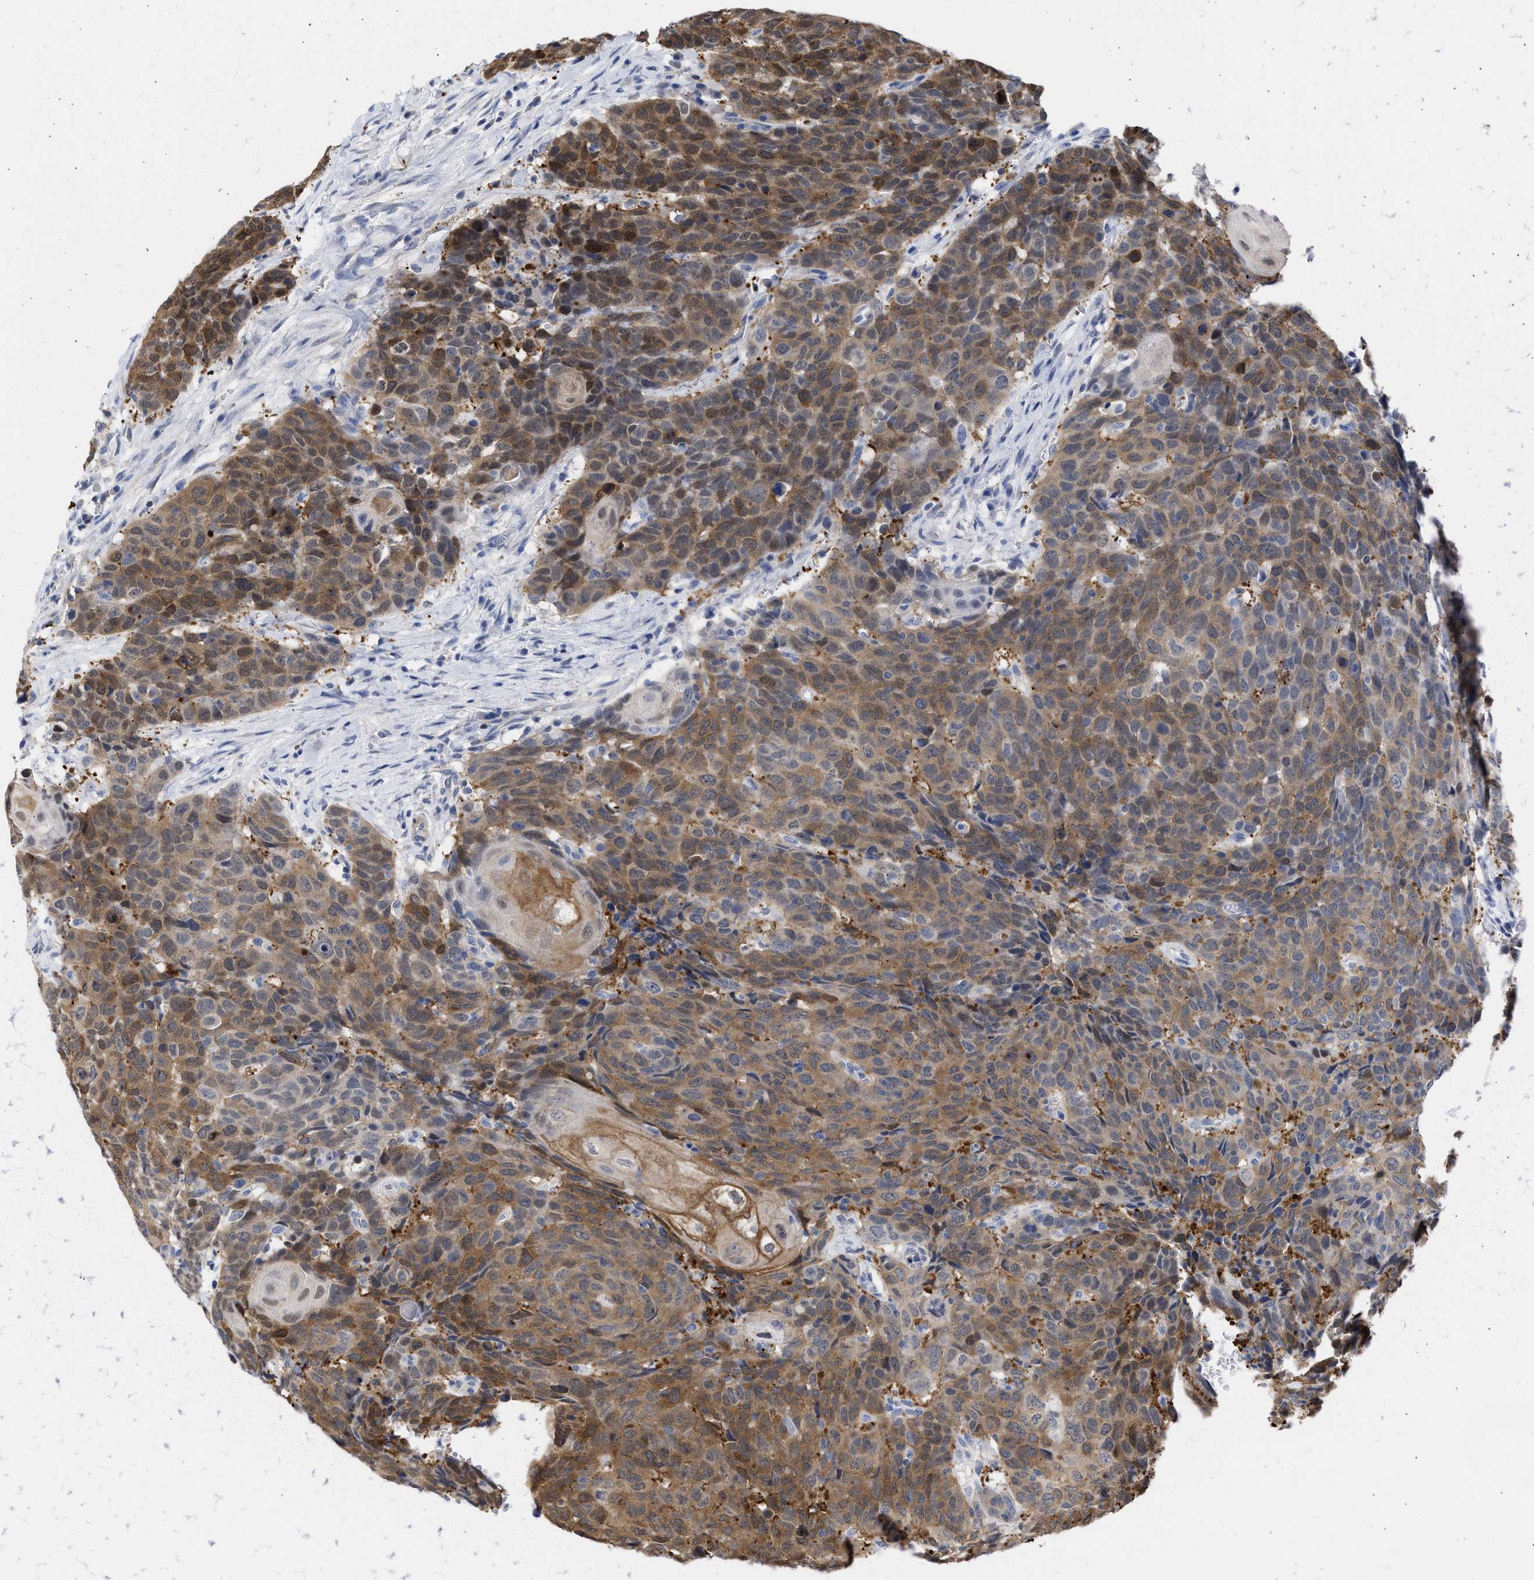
{"staining": {"intensity": "moderate", "quantity": ">75%", "location": "cytoplasmic/membranous,nuclear"}, "tissue": "head and neck cancer", "cell_type": "Tumor cells", "image_type": "cancer", "snomed": [{"axis": "morphology", "description": "Squamous cell carcinoma, NOS"}, {"axis": "topography", "description": "Head-Neck"}], "caption": "Protein analysis of head and neck squamous cell carcinoma tissue shows moderate cytoplasmic/membranous and nuclear expression in approximately >75% of tumor cells.", "gene": "THRA", "patient": {"sex": "male", "age": 66}}